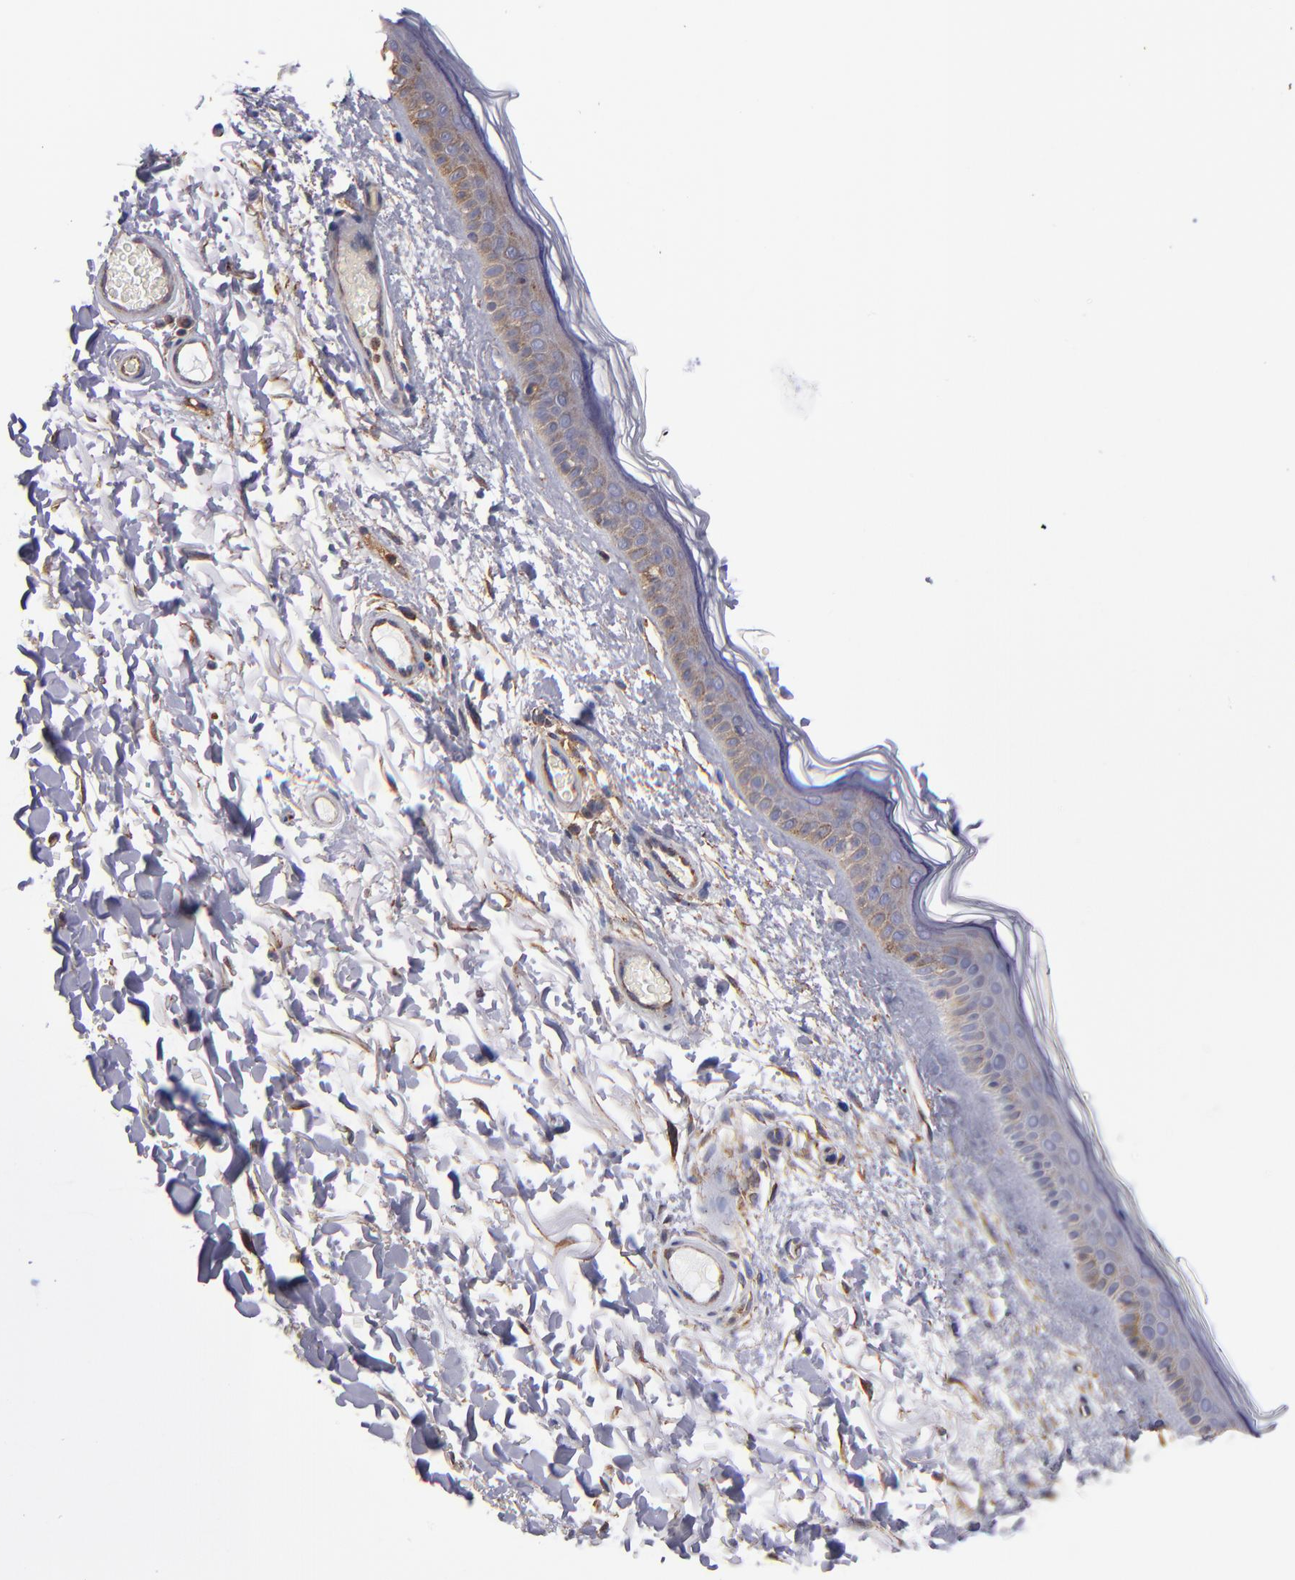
{"staining": {"intensity": "moderate", "quantity": ">75%", "location": "cytoplasmic/membranous"}, "tissue": "skin", "cell_type": "Fibroblasts", "image_type": "normal", "snomed": [{"axis": "morphology", "description": "Normal tissue, NOS"}, {"axis": "topography", "description": "Skin"}], "caption": "The micrograph displays immunohistochemical staining of benign skin. There is moderate cytoplasmic/membranous positivity is identified in approximately >75% of fibroblasts.", "gene": "MVP", "patient": {"sex": "male", "age": 63}}